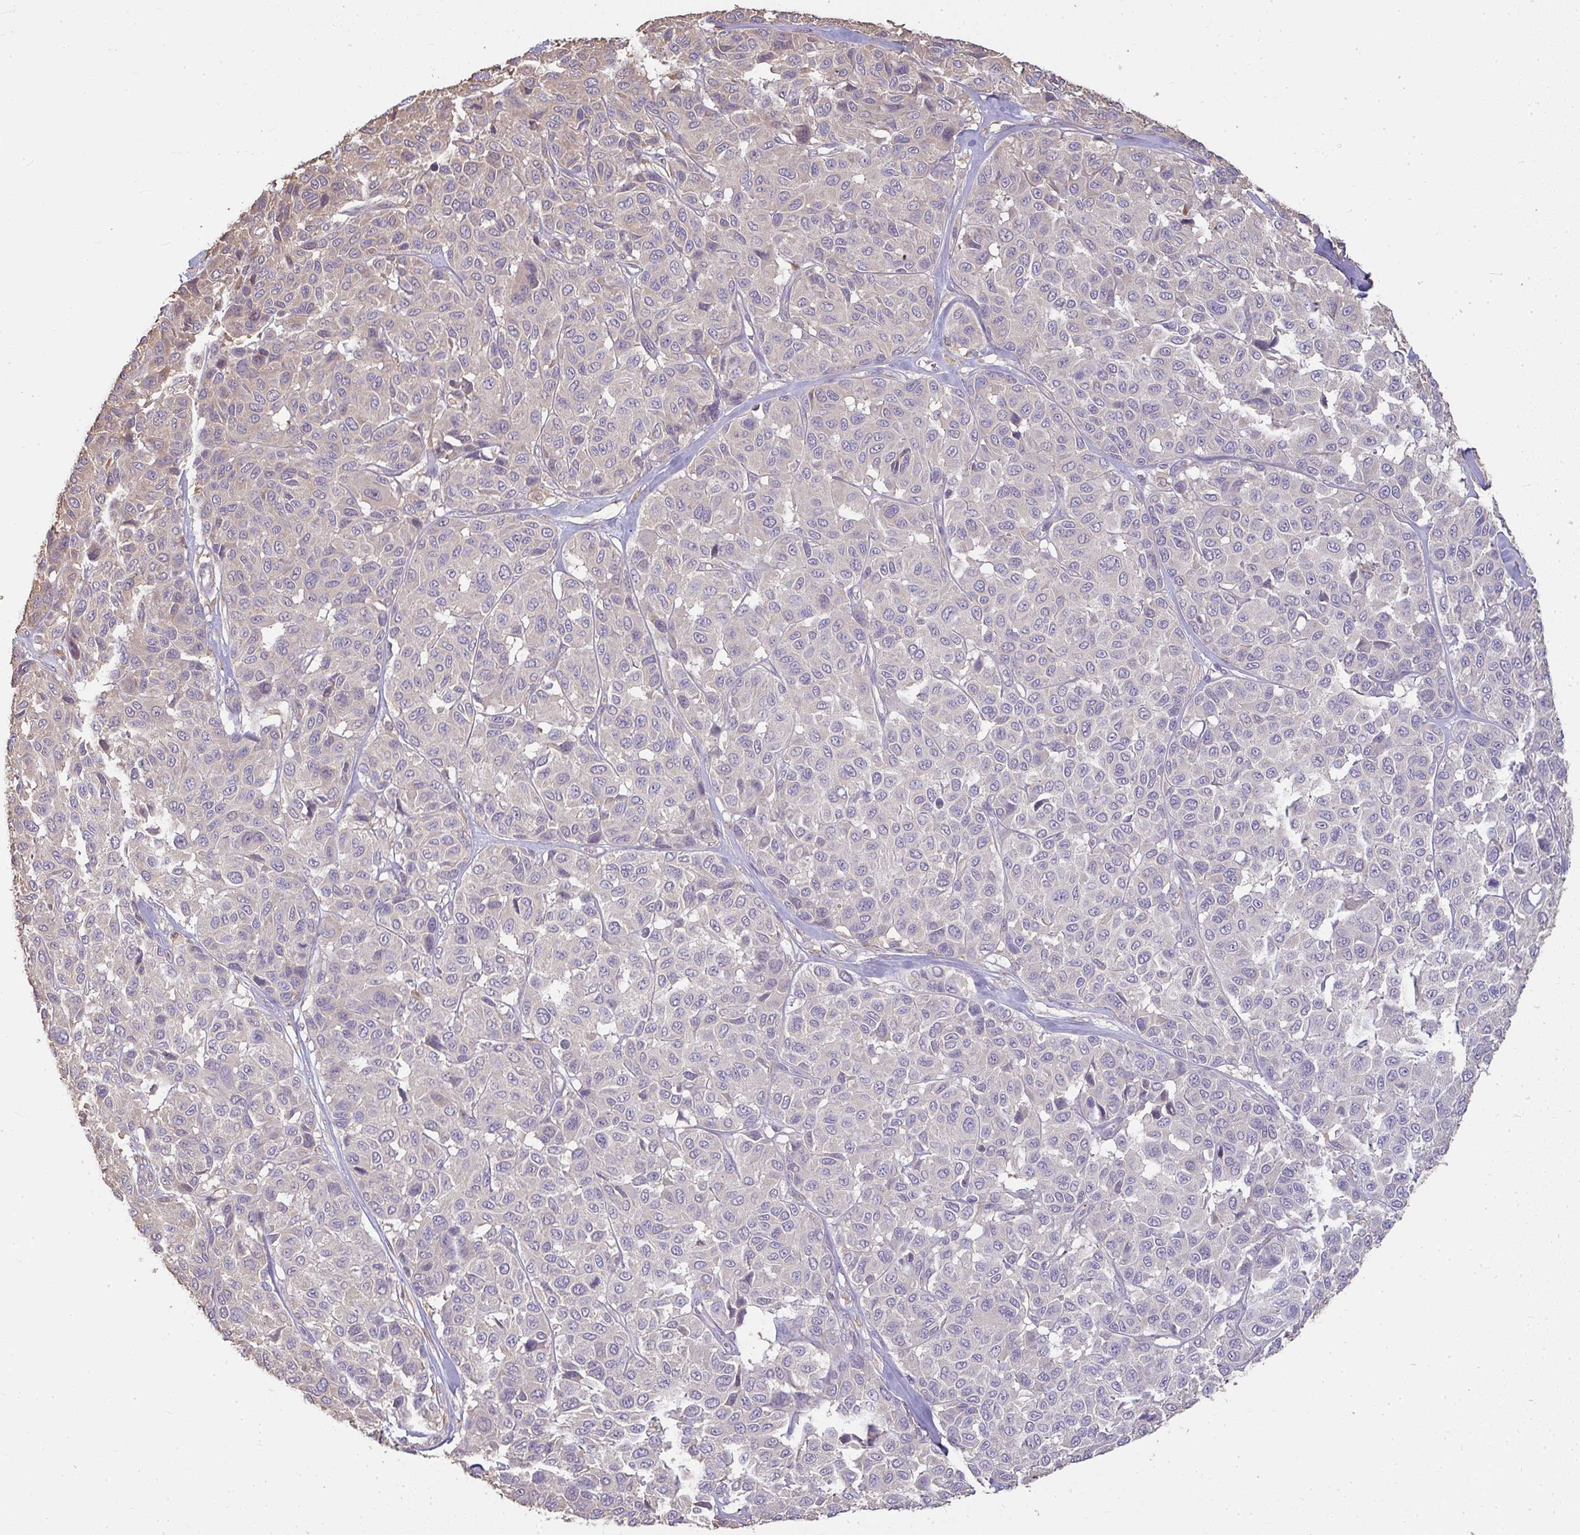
{"staining": {"intensity": "negative", "quantity": "none", "location": "none"}, "tissue": "melanoma", "cell_type": "Tumor cells", "image_type": "cancer", "snomed": [{"axis": "morphology", "description": "Malignant melanoma, NOS"}, {"axis": "topography", "description": "Skin"}], "caption": "Tumor cells show no significant expression in melanoma.", "gene": "BRINP3", "patient": {"sex": "female", "age": 66}}